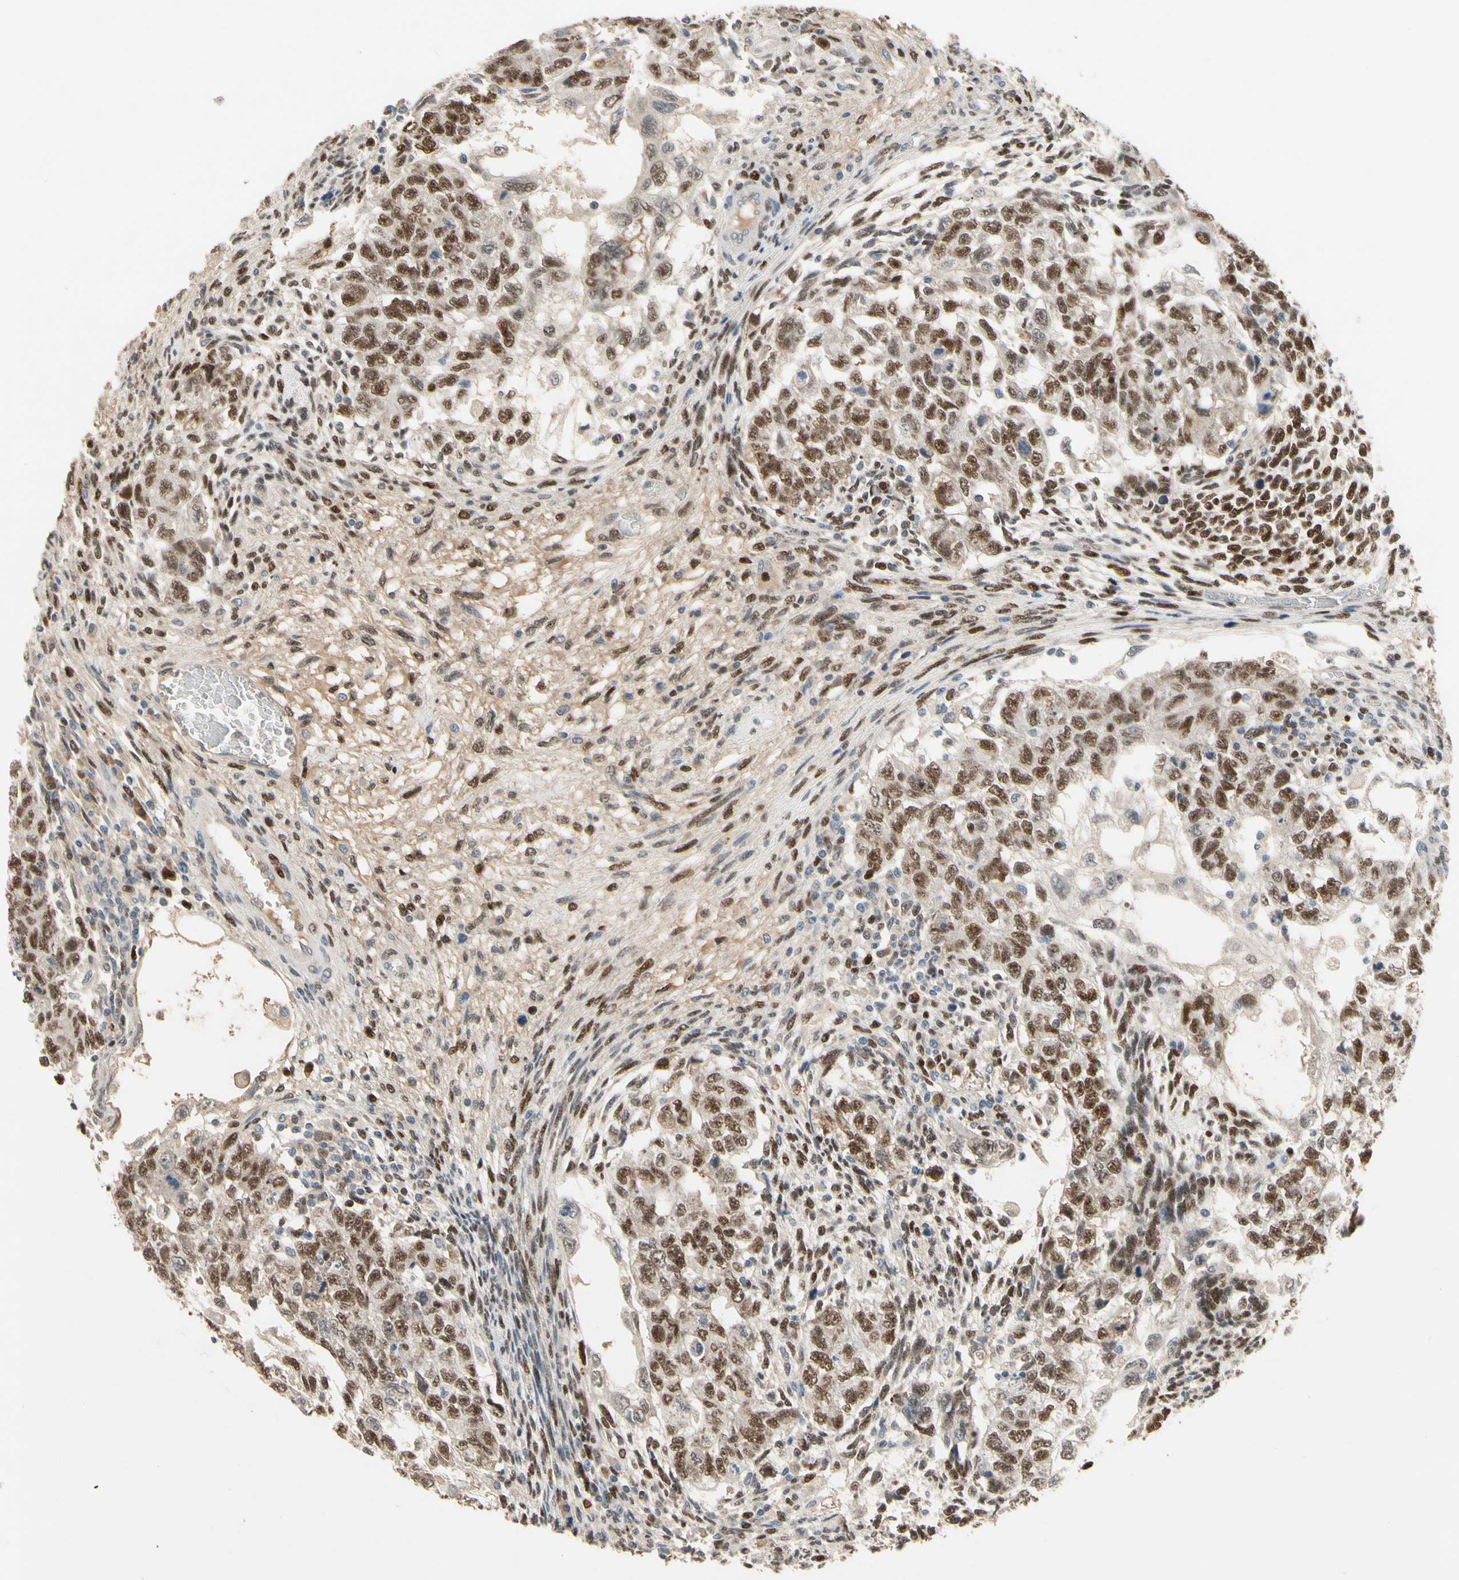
{"staining": {"intensity": "strong", "quantity": ">75%", "location": "nuclear"}, "tissue": "testis cancer", "cell_type": "Tumor cells", "image_type": "cancer", "snomed": [{"axis": "morphology", "description": "Normal tissue, NOS"}, {"axis": "morphology", "description": "Carcinoma, Embryonal, NOS"}, {"axis": "topography", "description": "Testis"}], "caption": "A brown stain highlights strong nuclear staining of a protein in human testis embryonal carcinoma tumor cells.", "gene": "ZKSCAN4", "patient": {"sex": "male", "age": 36}}